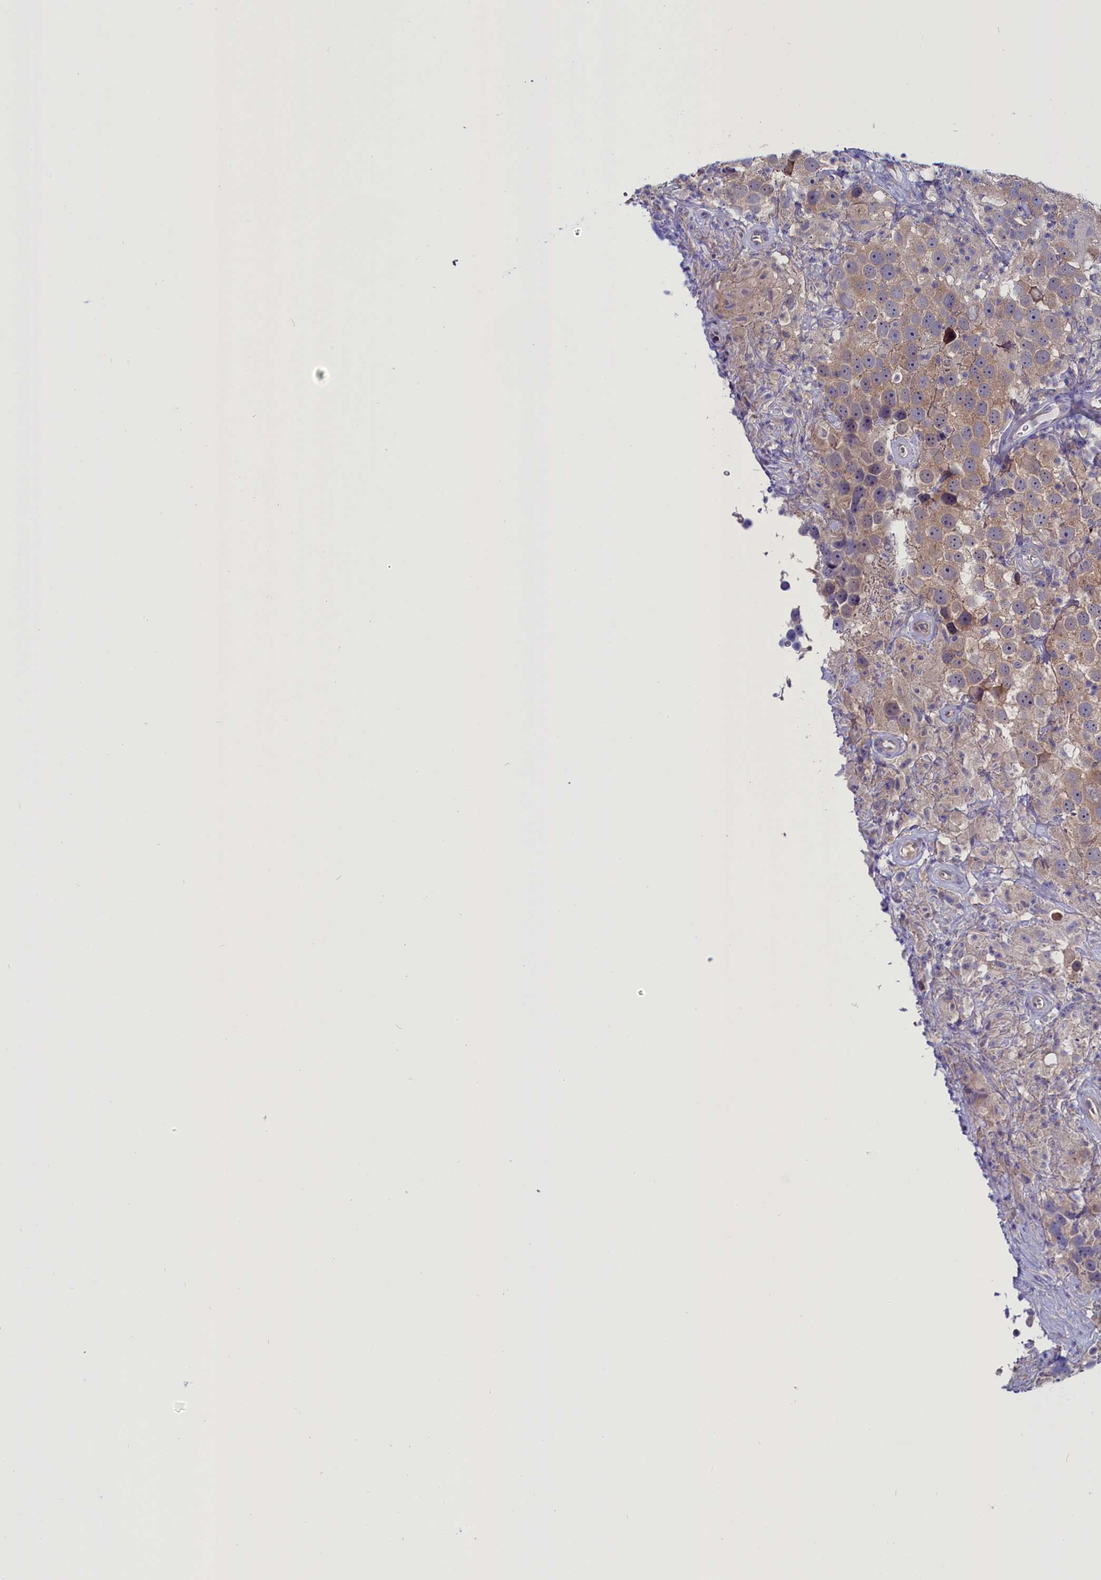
{"staining": {"intensity": "weak", "quantity": ">75%", "location": "cytoplasmic/membranous"}, "tissue": "testis cancer", "cell_type": "Tumor cells", "image_type": "cancer", "snomed": [{"axis": "morphology", "description": "Seminoma, NOS"}, {"axis": "topography", "description": "Testis"}], "caption": "Approximately >75% of tumor cells in testis cancer exhibit weak cytoplasmic/membranous protein positivity as visualized by brown immunohistochemical staining.", "gene": "CIAPIN1", "patient": {"sex": "male", "age": 49}}